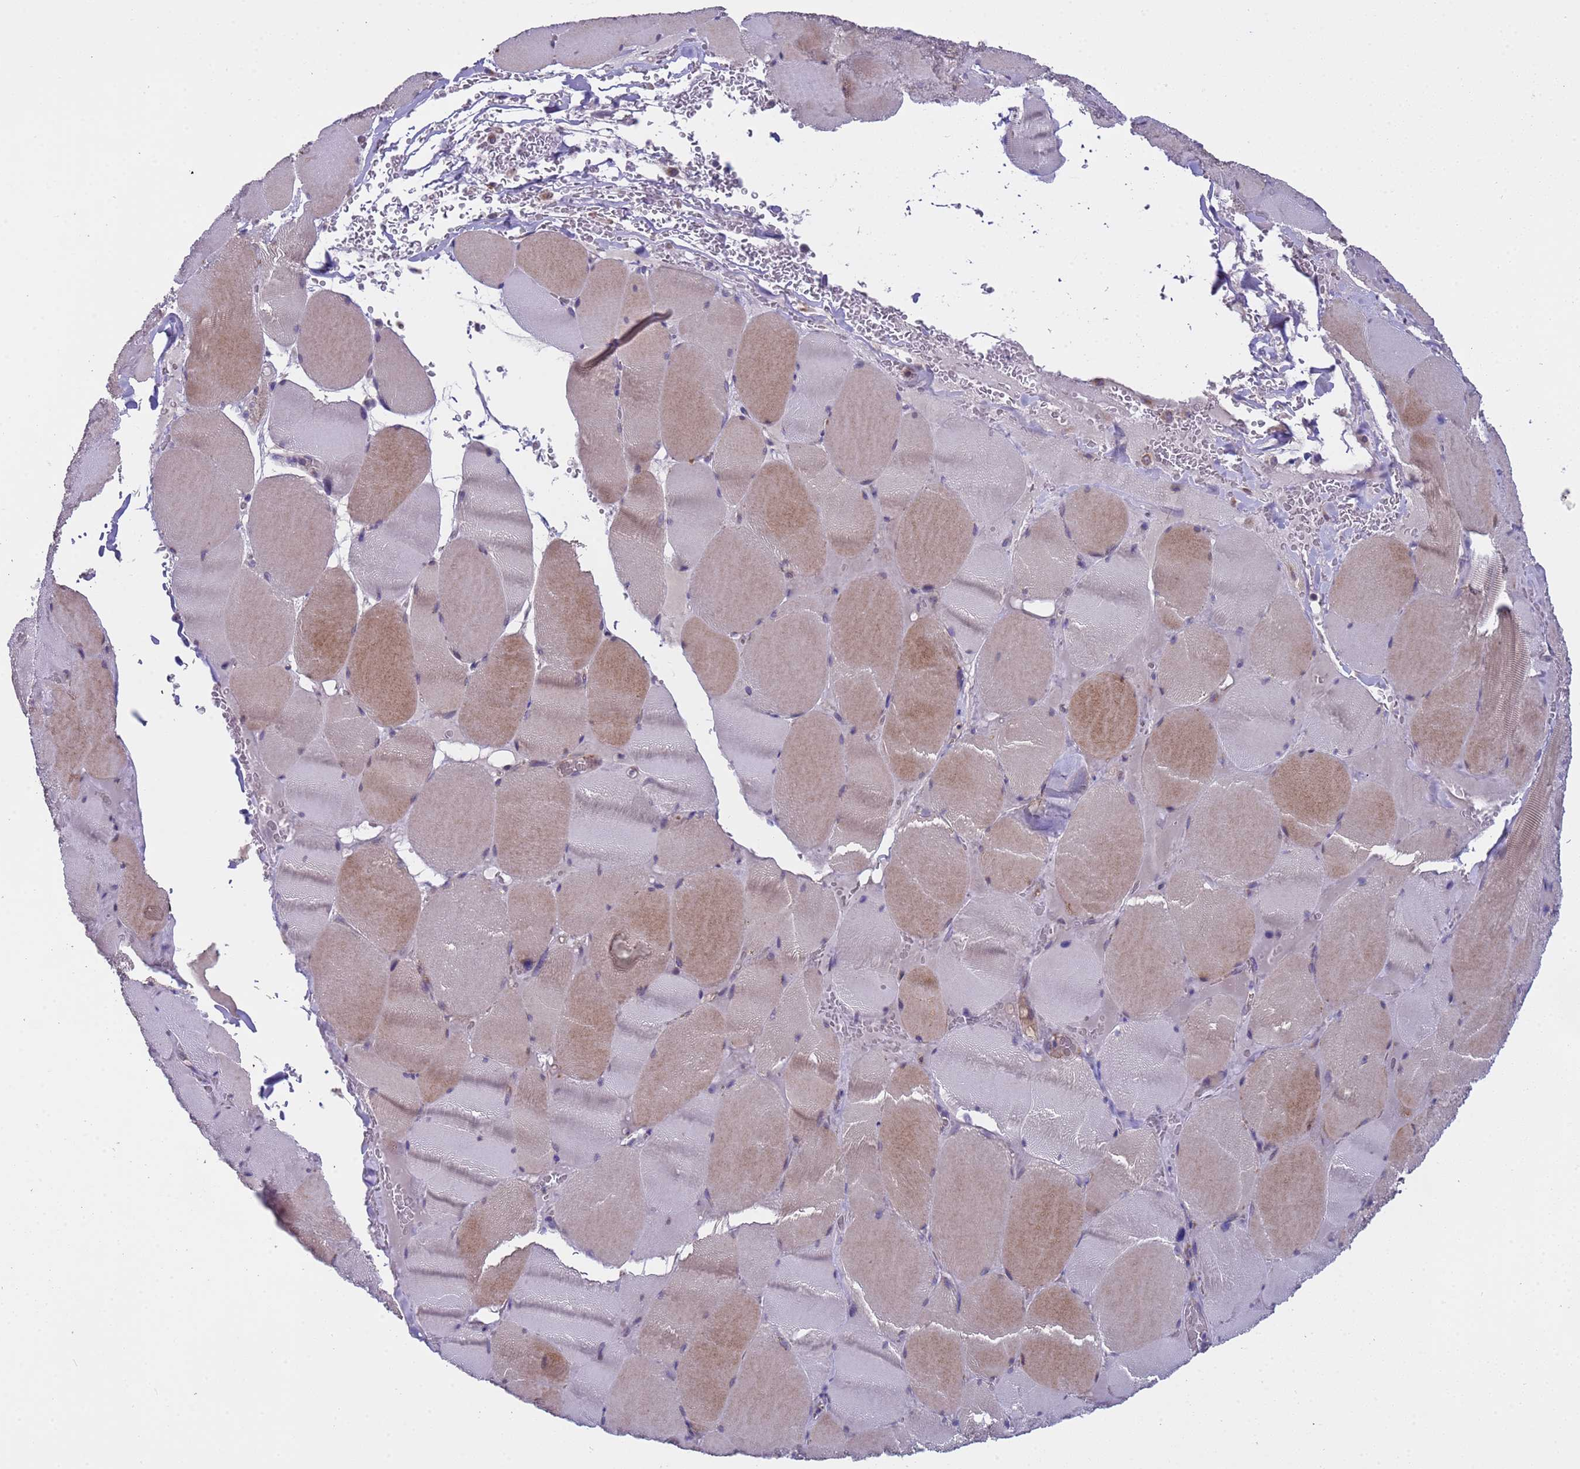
{"staining": {"intensity": "moderate", "quantity": "<25%", "location": "cytoplasmic/membranous"}, "tissue": "skeletal muscle", "cell_type": "Myocytes", "image_type": "normal", "snomed": [{"axis": "morphology", "description": "Normal tissue, NOS"}, {"axis": "topography", "description": "Skeletal muscle"}, {"axis": "topography", "description": "Head-Neck"}], "caption": "The image displays a brown stain indicating the presence of a protein in the cytoplasmic/membranous of myocytes in skeletal muscle.", "gene": "ZNF248", "patient": {"sex": "male", "age": 66}}